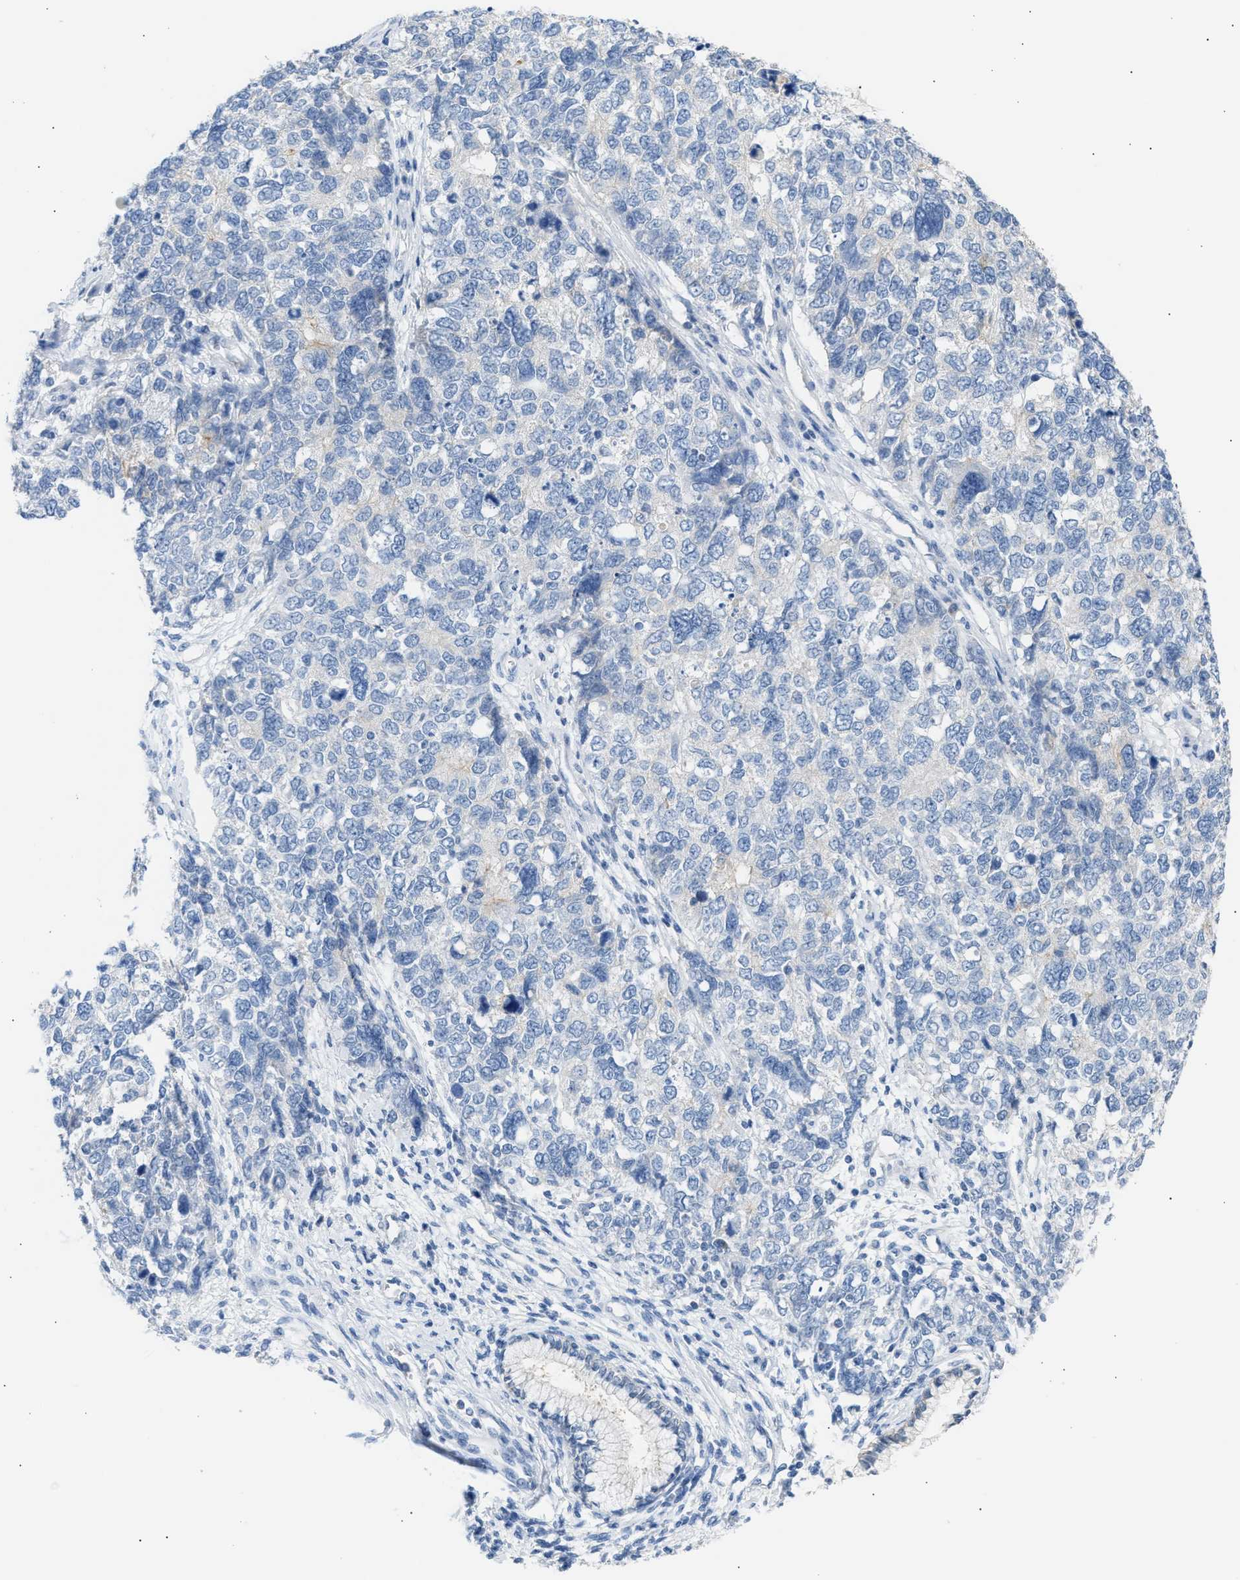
{"staining": {"intensity": "negative", "quantity": "none", "location": "none"}, "tissue": "cervical cancer", "cell_type": "Tumor cells", "image_type": "cancer", "snomed": [{"axis": "morphology", "description": "Squamous cell carcinoma, NOS"}, {"axis": "topography", "description": "Cervix"}], "caption": "Human squamous cell carcinoma (cervical) stained for a protein using immunohistochemistry (IHC) shows no expression in tumor cells.", "gene": "ERBB2", "patient": {"sex": "female", "age": 63}}